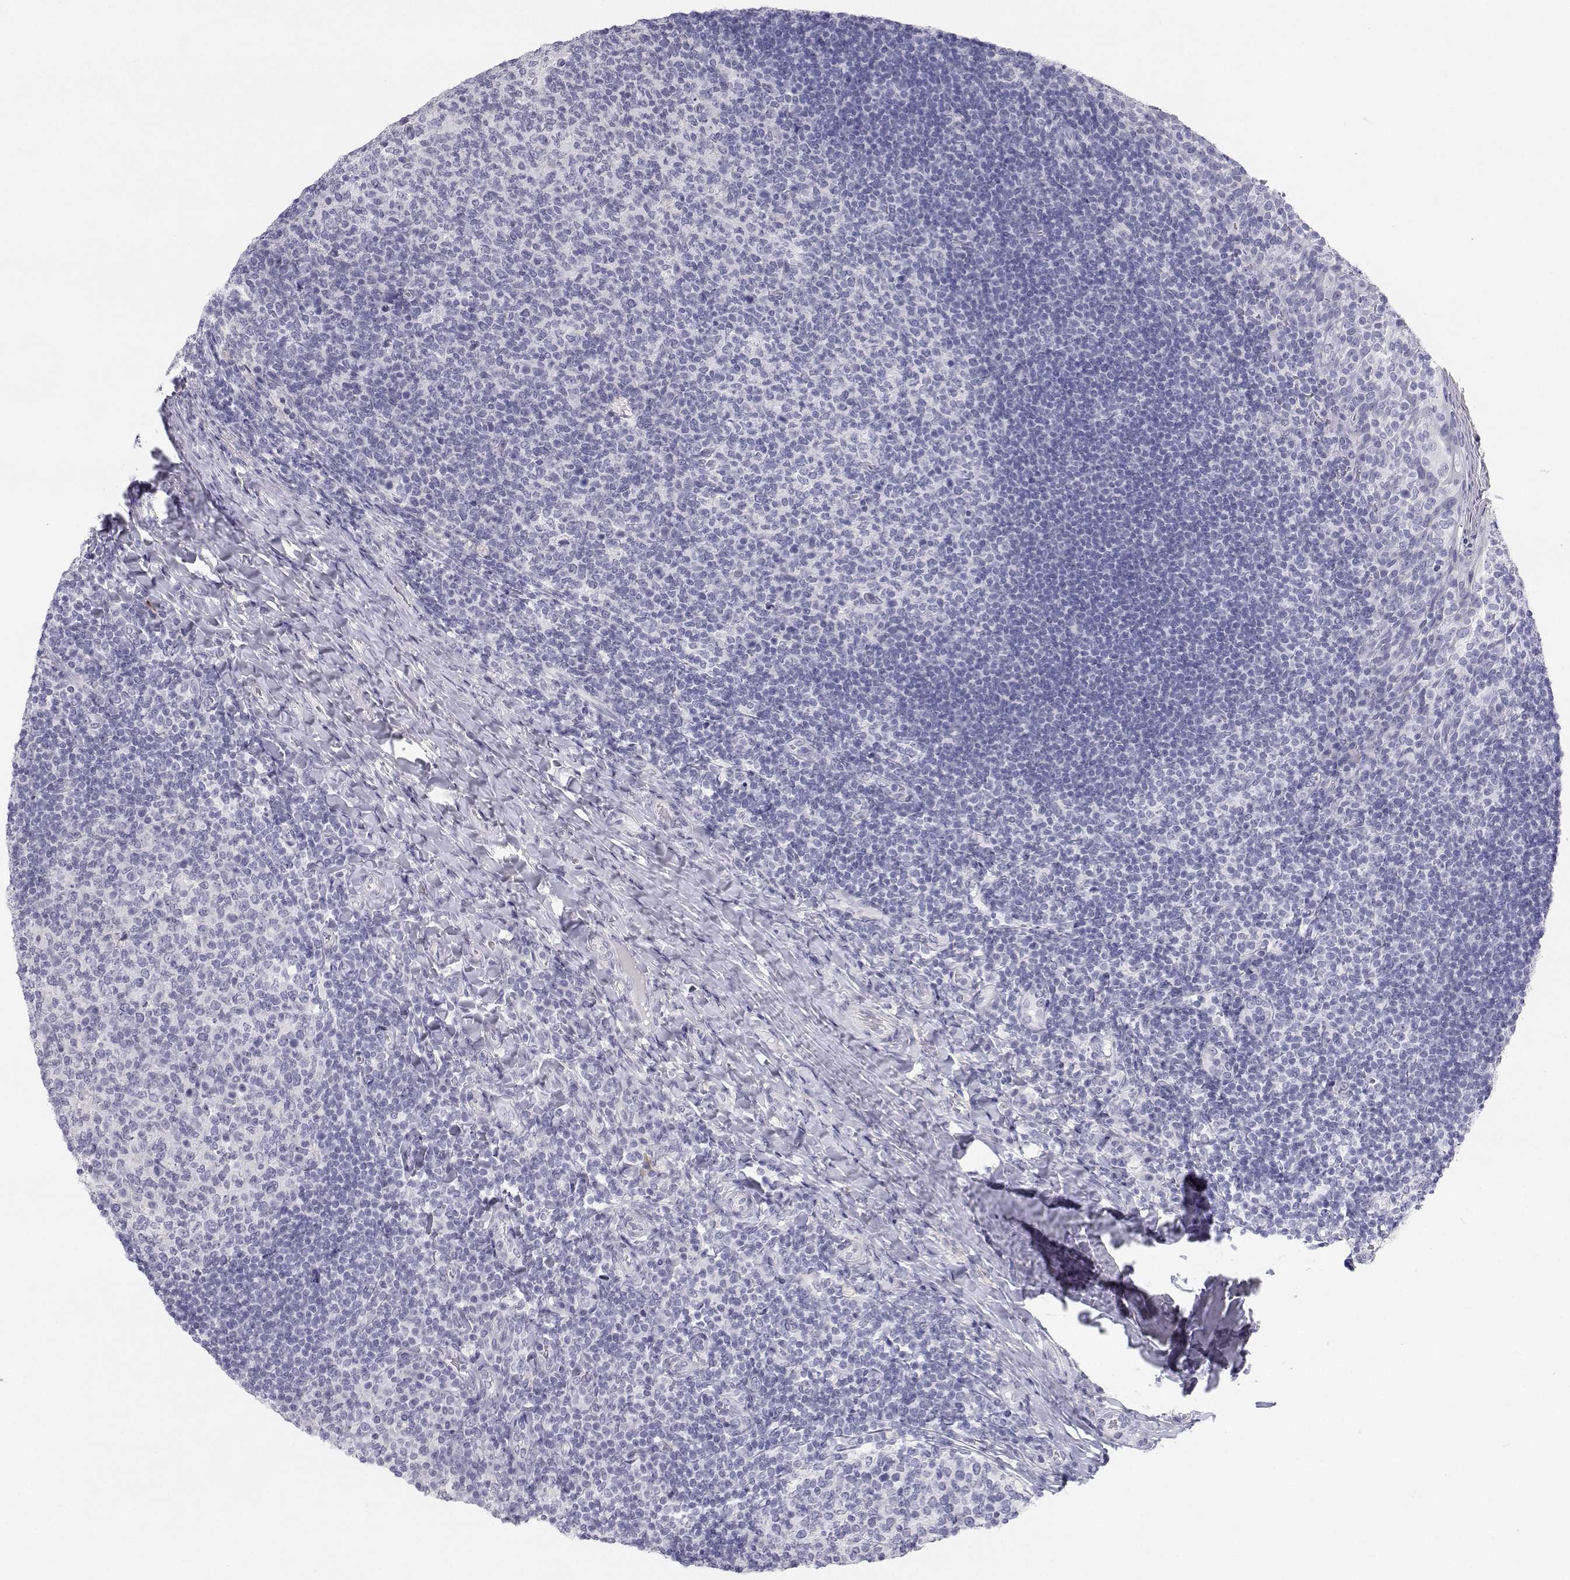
{"staining": {"intensity": "negative", "quantity": "none", "location": "none"}, "tissue": "tonsil", "cell_type": "Germinal center cells", "image_type": "normal", "snomed": [{"axis": "morphology", "description": "Normal tissue, NOS"}, {"axis": "topography", "description": "Tonsil"}], "caption": "High power microscopy image of an immunohistochemistry photomicrograph of normal tonsil, revealing no significant positivity in germinal center cells.", "gene": "TTN", "patient": {"sex": "female", "age": 10}}